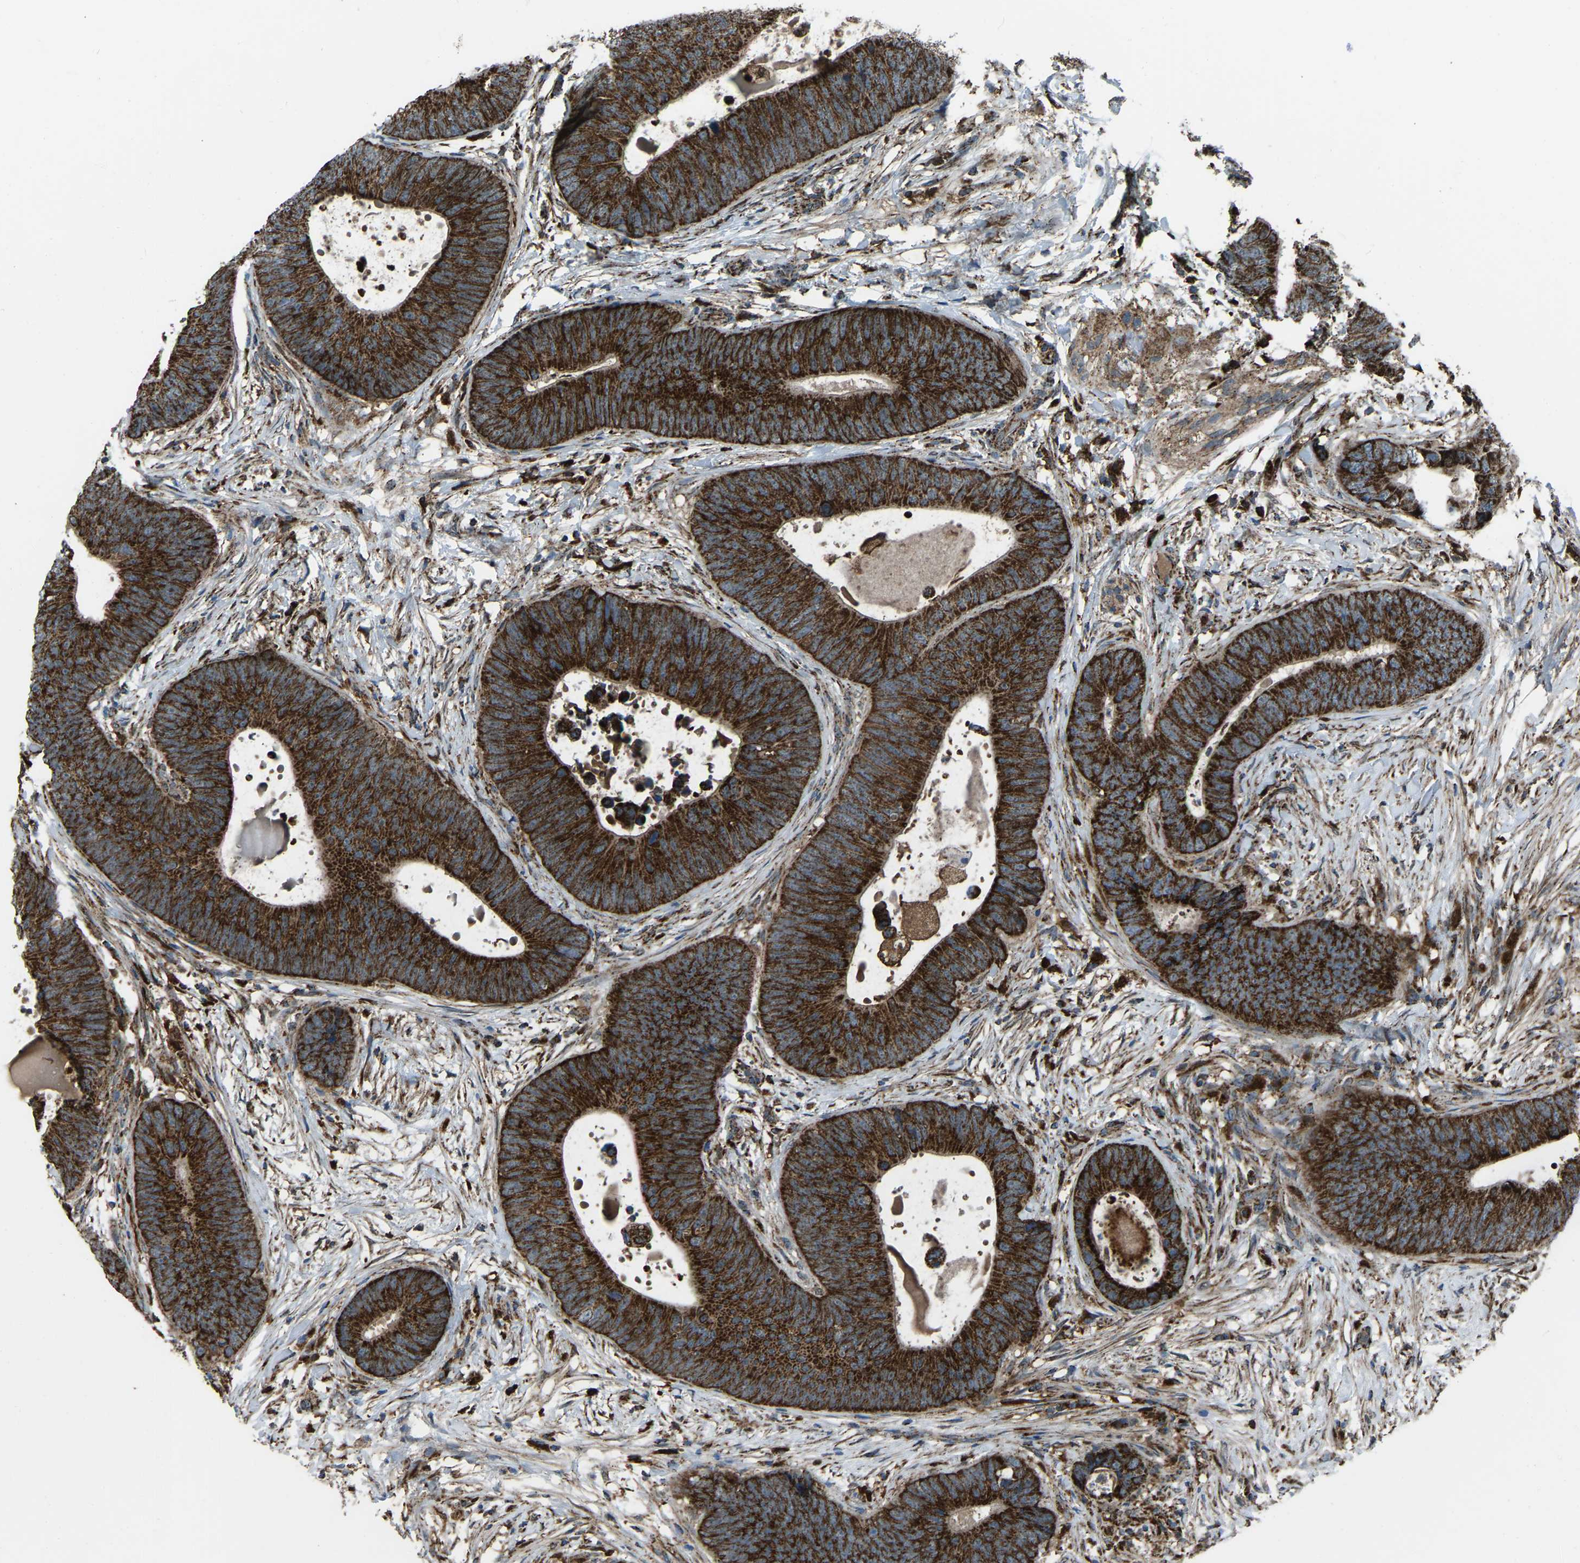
{"staining": {"intensity": "strong", "quantity": ">75%", "location": "cytoplasmic/membranous"}, "tissue": "colorectal cancer", "cell_type": "Tumor cells", "image_type": "cancer", "snomed": [{"axis": "morphology", "description": "Adenocarcinoma, NOS"}, {"axis": "topography", "description": "Colon"}], "caption": "Adenocarcinoma (colorectal) was stained to show a protein in brown. There is high levels of strong cytoplasmic/membranous expression in approximately >75% of tumor cells.", "gene": "AKR1A1", "patient": {"sex": "male", "age": 56}}